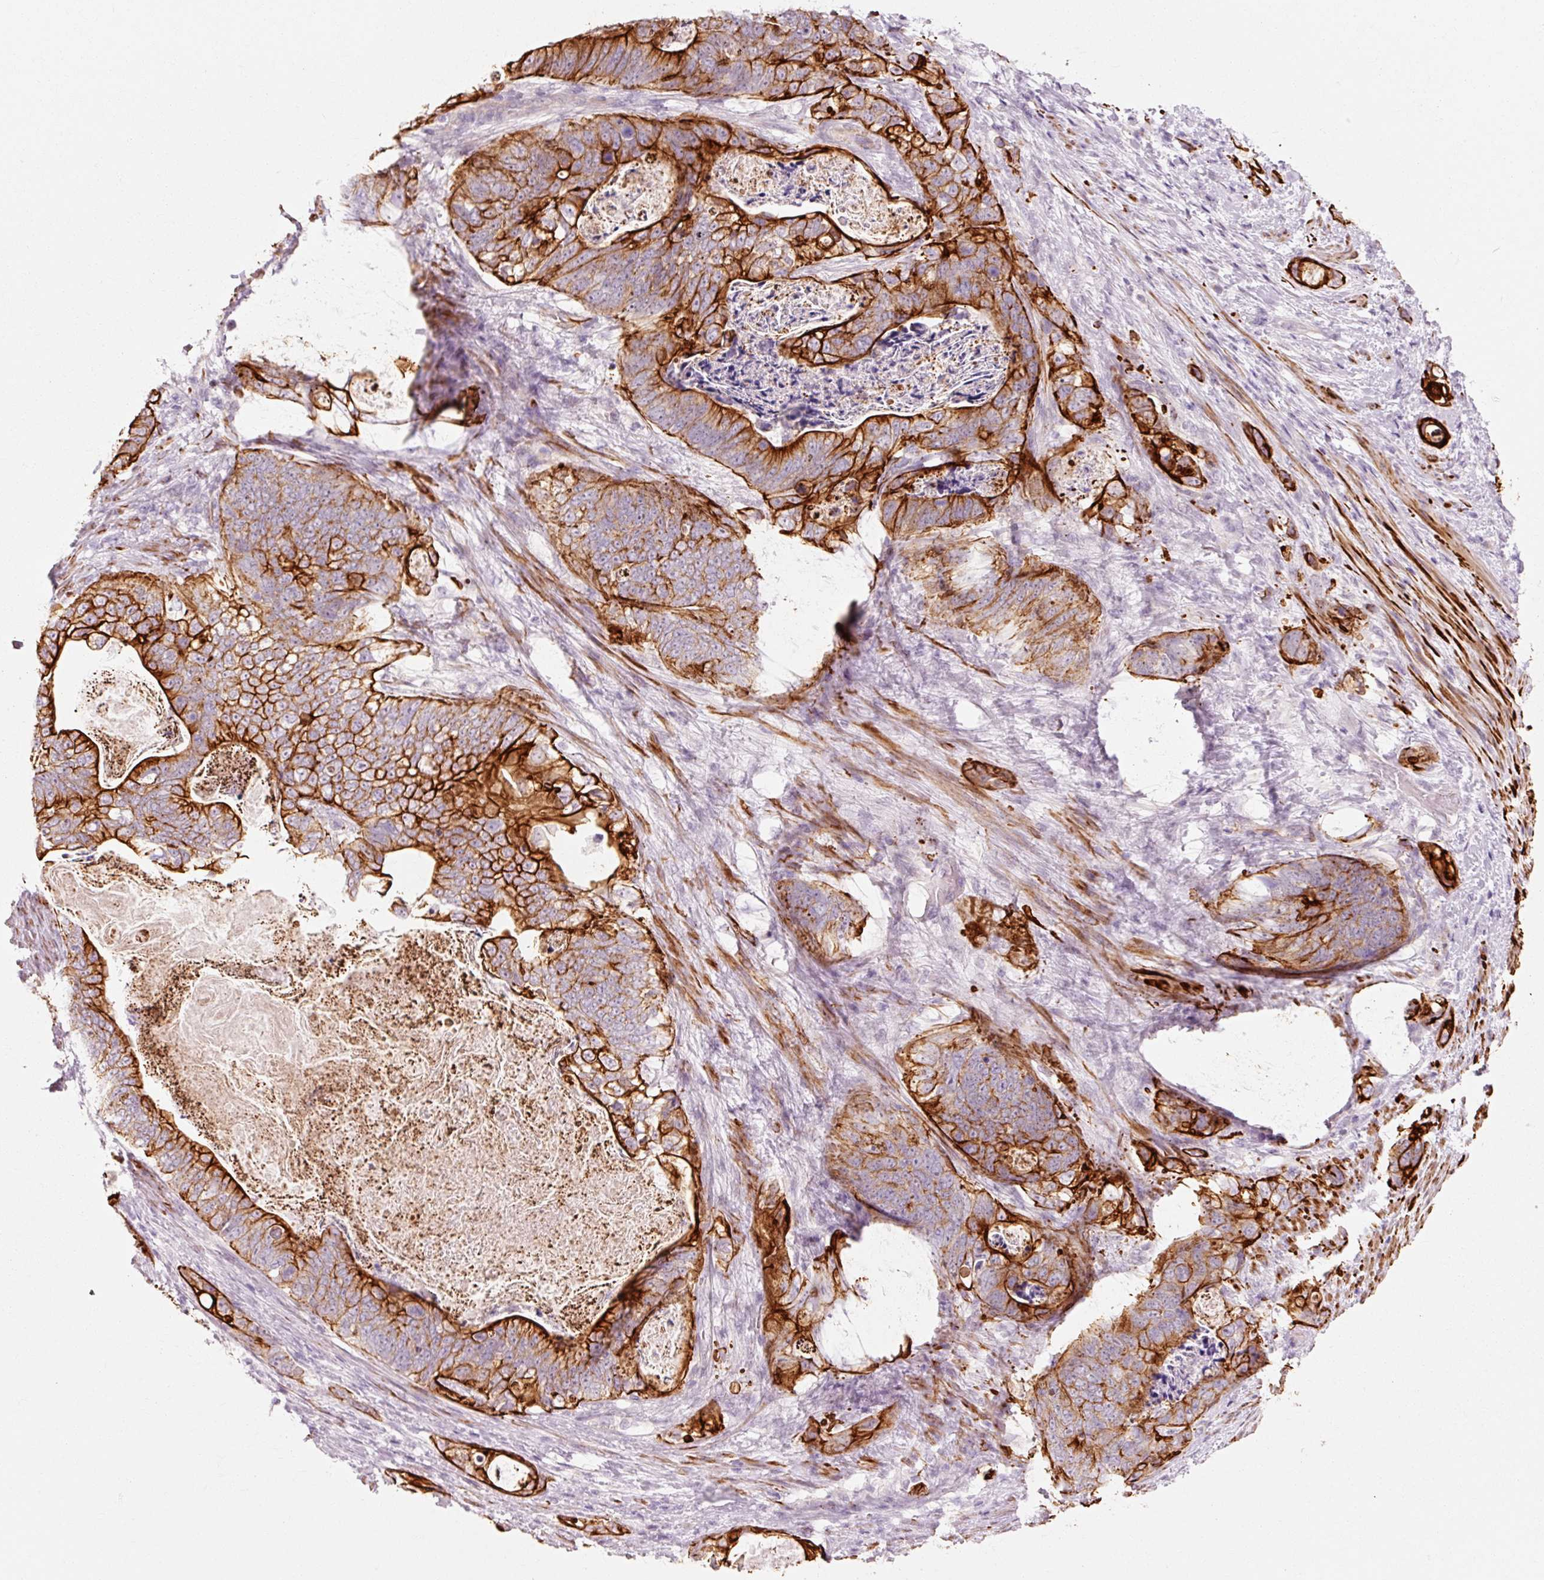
{"staining": {"intensity": "strong", "quantity": ">75%", "location": "cytoplasmic/membranous"}, "tissue": "stomach cancer", "cell_type": "Tumor cells", "image_type": "cancer", "snomed": [{"axis": "morphology", "description": "Normal tissue, NOS"}, {"axis": "morphology", "description": "Adenocarcinoma, NOS"}, {"axis": "topography", "description": "Stomach"}], "caption": "This is an image of immunohistochemistry (IHC) staining of stomach cancer (adenocarcinoma), which shows strong positivity in the cytoplasmic/membranous of tumor cells.", "gene": "TRIM73", "patient": {"sex": "female", "age": 89}}